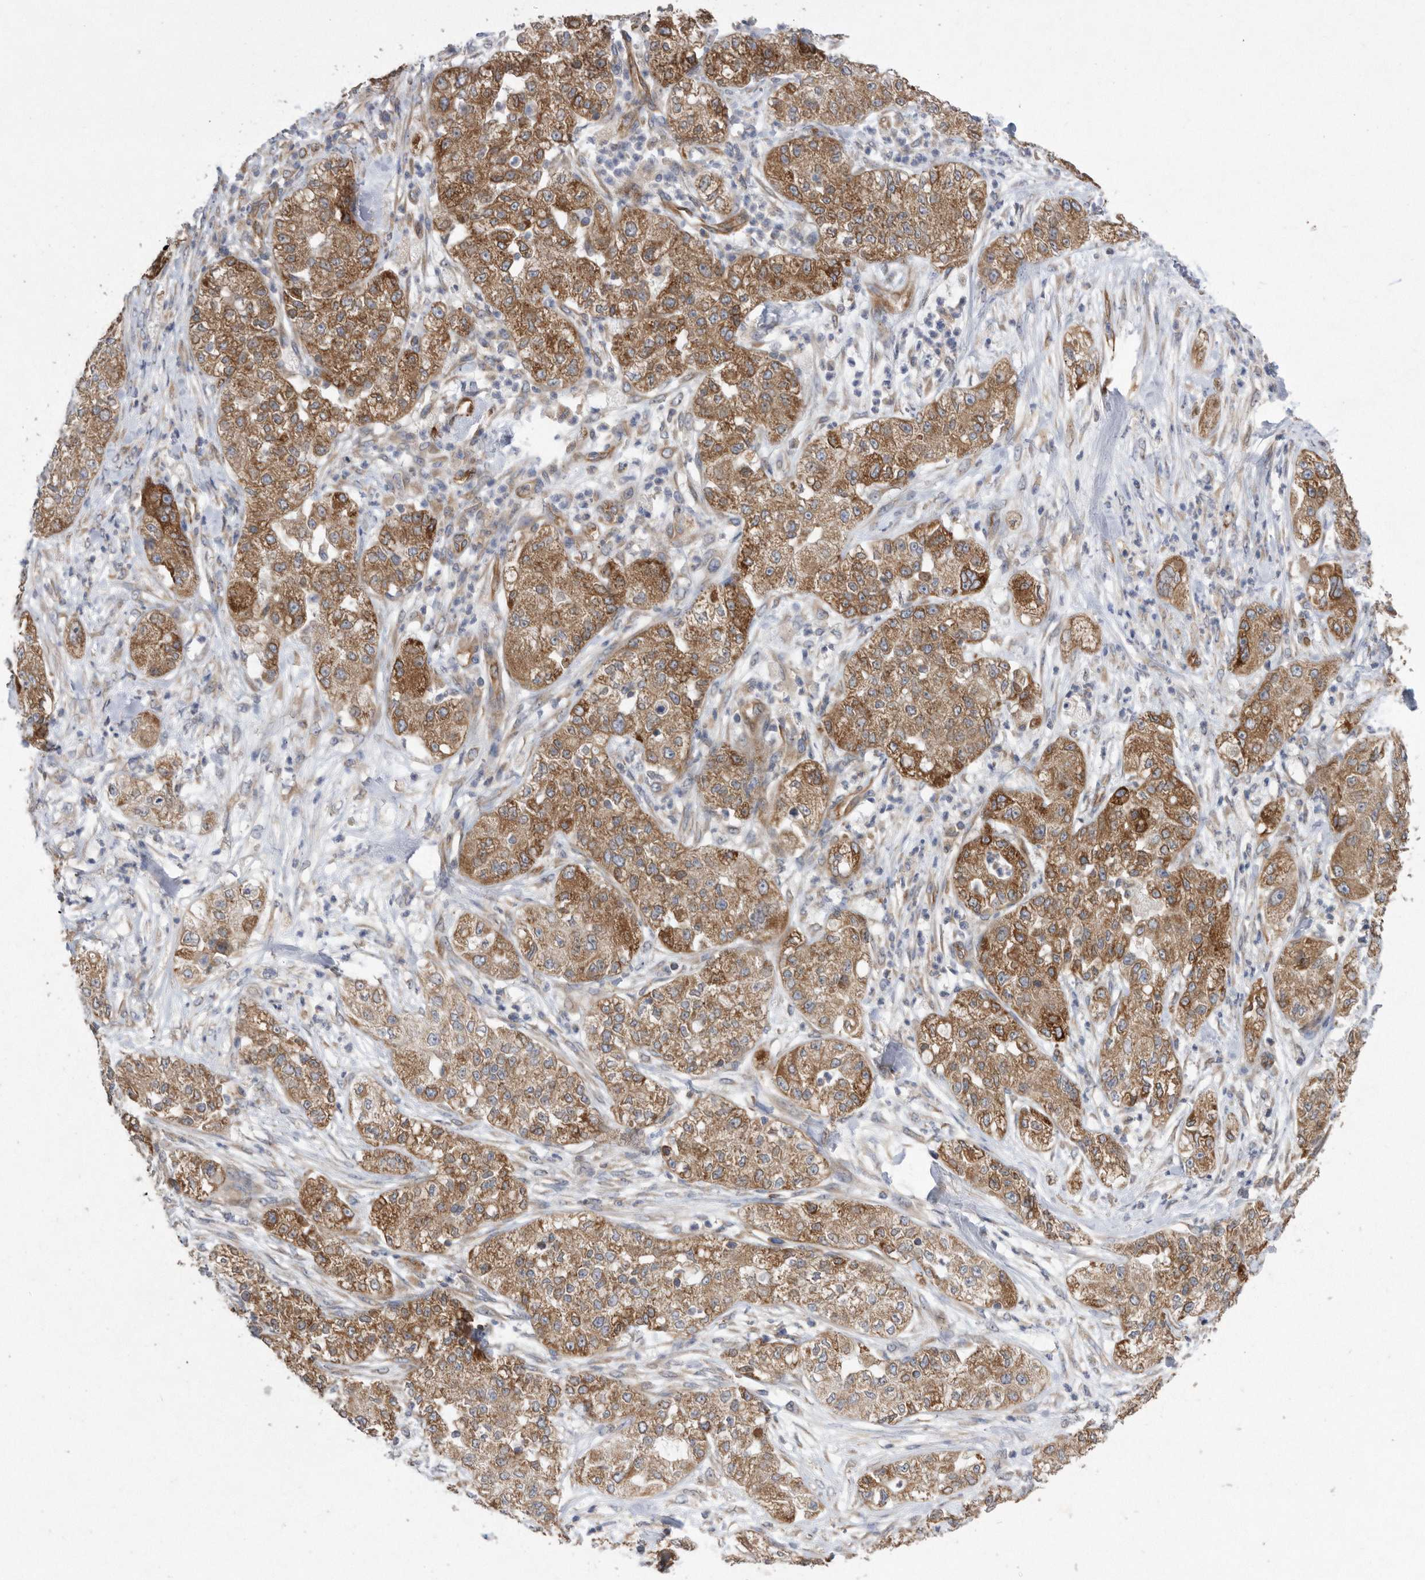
{"staining": {"intensity": "moderate", "quantity": ">75%", "location": "cytoplasmic/membranous"}, "tissue": "pancreatic cancer", "cell_type": "Tumor cells", "image_type": "cancer", "snomed": [{"axis": "morphology", "description": "Adenocarcinoma, NOS"}, {"axis": "topography", "description": "Pancreas"}], "caption": "Pancreatic adenocarcinoma stained with DAB IHC exhibits medium levels of moderate cytoplasmic/membranous expression in about >75% of tumor cells.", "gene": "PON2", "patient": {"sex": "female", "age": 78}}